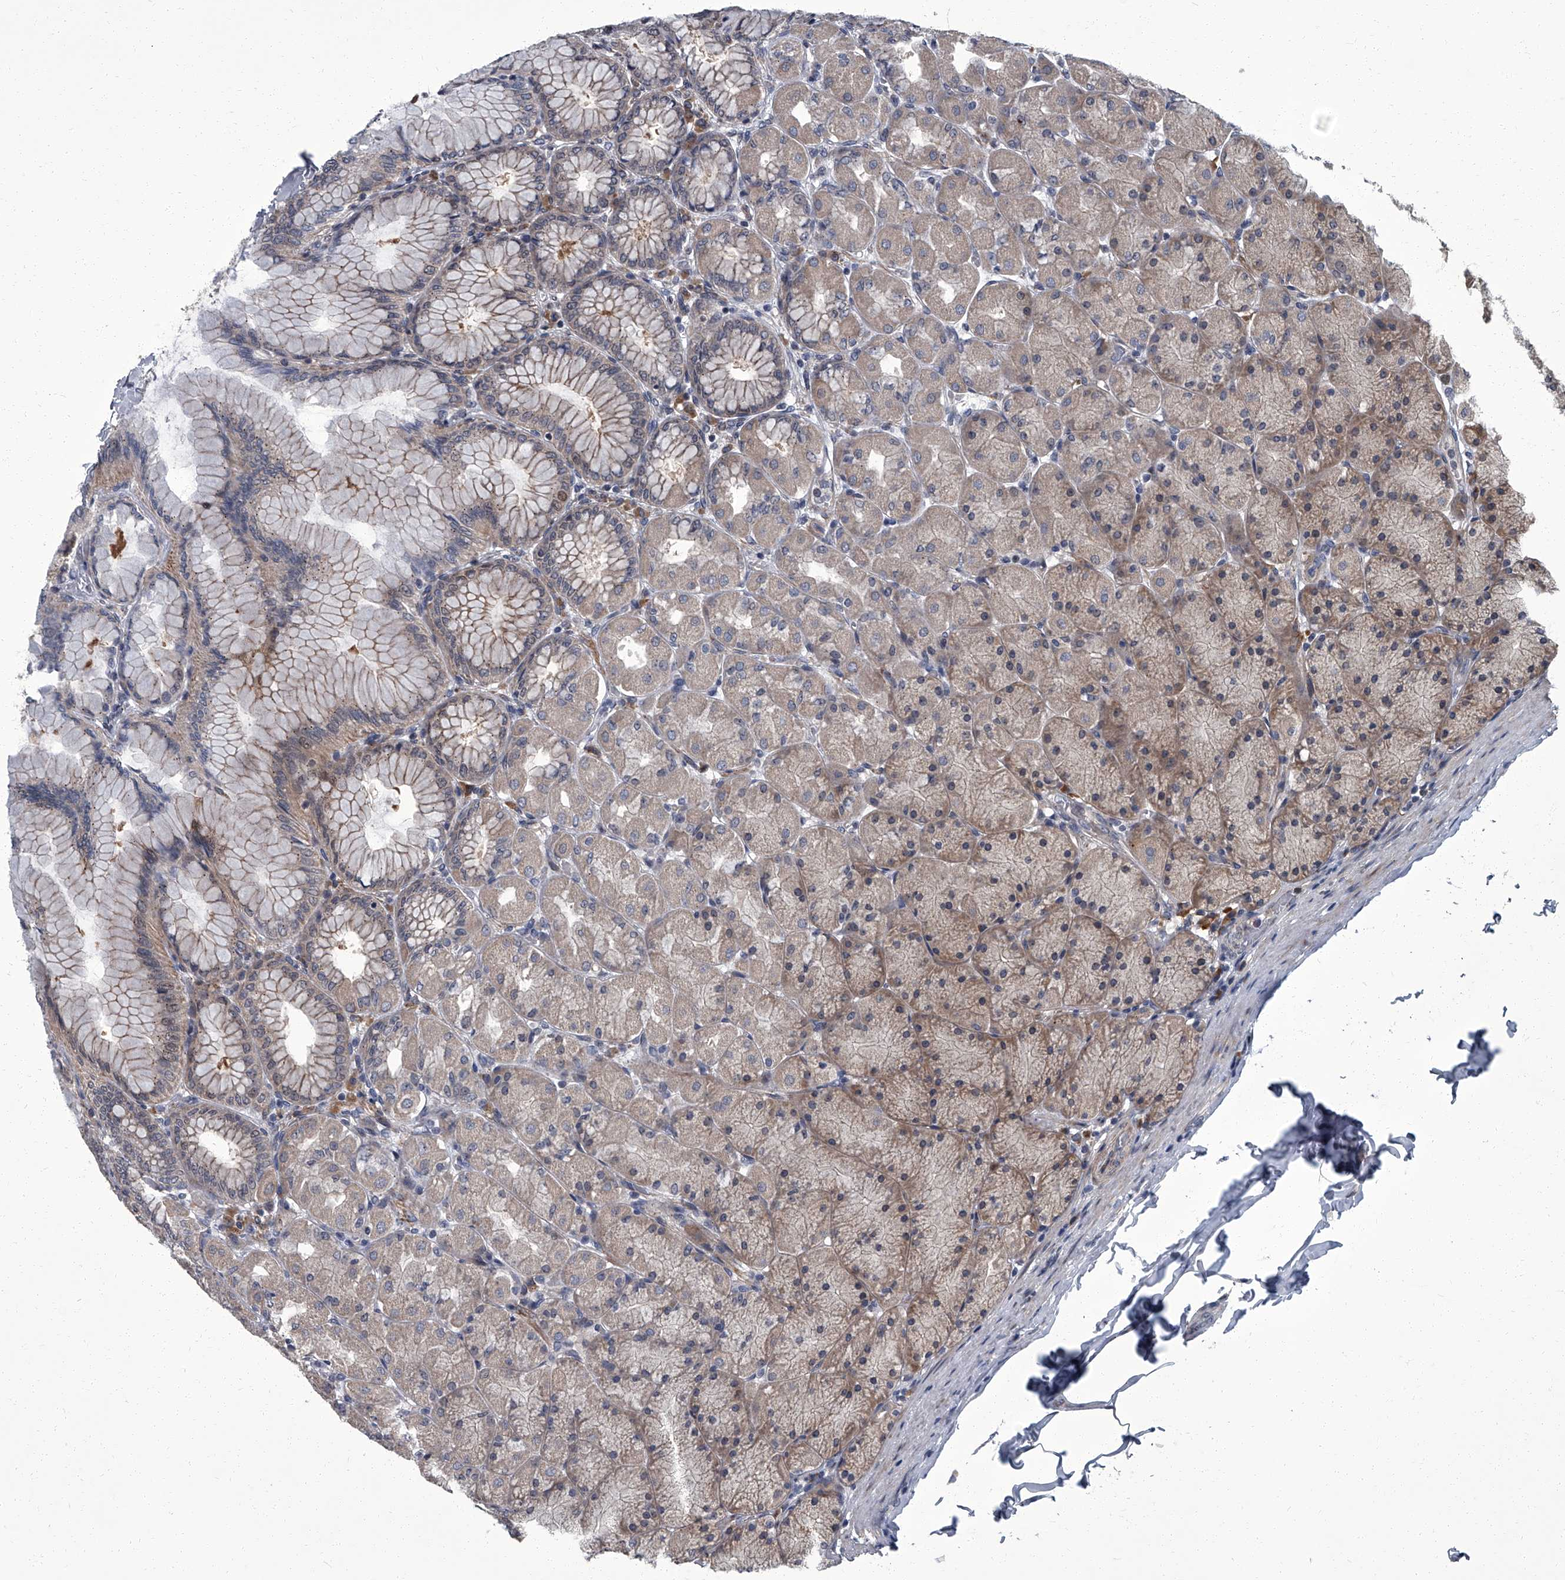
{"staining": {"intensity": "moderate", "quantity": "<25%", "location": "cytoplasmic/membranous,nuclear"}, "tissue": "stomach", "cell_type": "Glandular cells", "image_type": "normal", "snomed": [{"axis": "morphology", "description": "Normal tissue, NOS"}, {"axis": "topography", "description": "Stomach, upper"}], "caption": "The image shows a brown stain indicating the presence of a protein in the cytoplasmic/membranous,nuclear of glandular cells in stomach.", "gene": "ZNF274", "patient": {"sex": "female", "age": 56}}